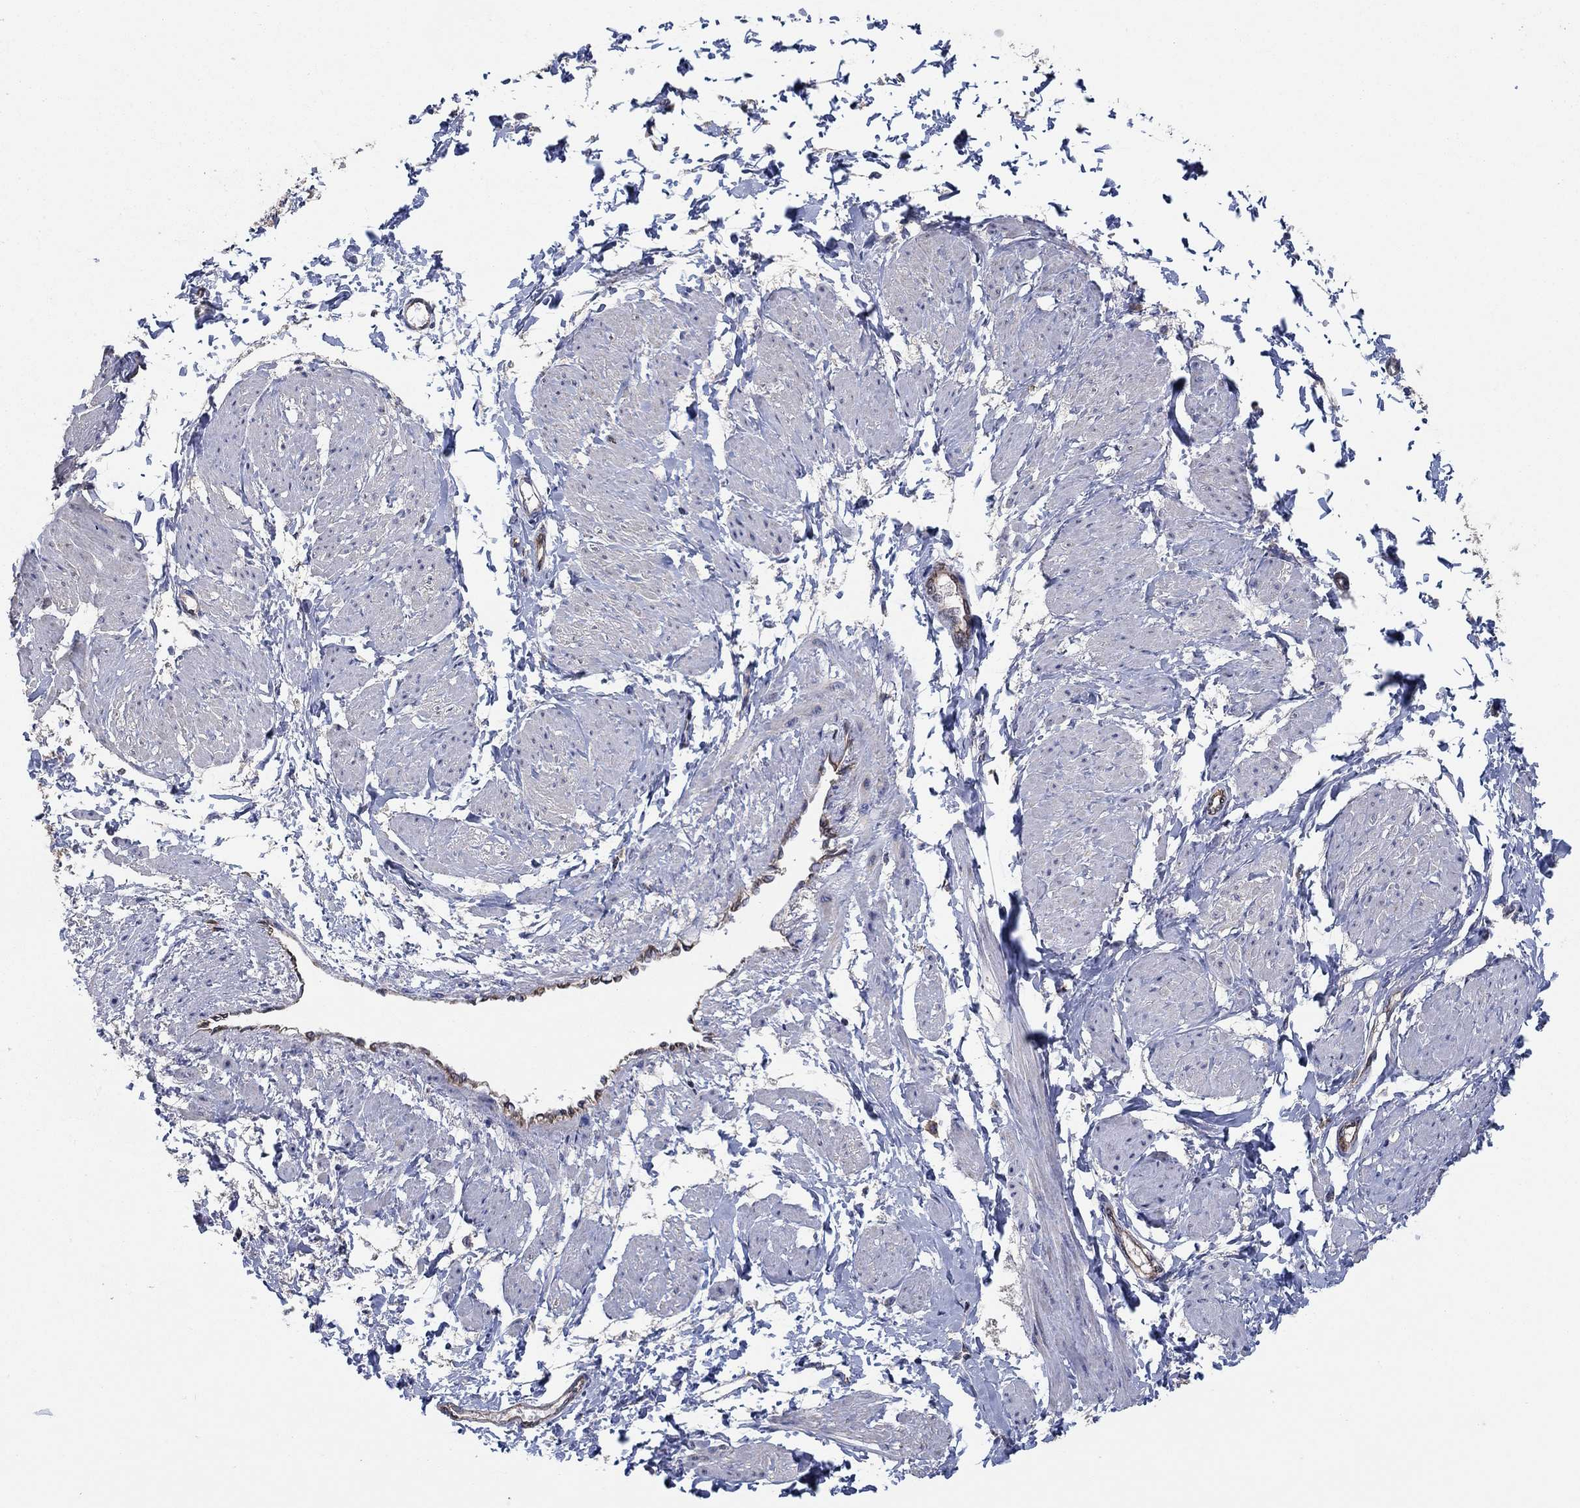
{"staining": {"intensity": "negative", "quantity": "none", "location": "none"}, "tissue": "smooth muscle", "cell_type": "Smooth muscle cells", "image_type": "normal", "snomed": [{"axis": "morphology", "description": "Normal tissue, NOS"}, {"axis": "topography", "description": "Smooth muscle"}, {"axis": "topography", "description": "Uterus"}], "caption": "High magnification brightfield microscopy of benign smooth muscle stained with DAB (3,3'-diaminobenzidine) (brown) and counterstained with hematoxylin (blue): smooth muscle cells show no significant positivity. The staining is performed using DAB brown chromogen with nuclei counter-stained in using hematoxylin.", "gene": "HID1", "patient": {"sex": "female", "age": 39}}